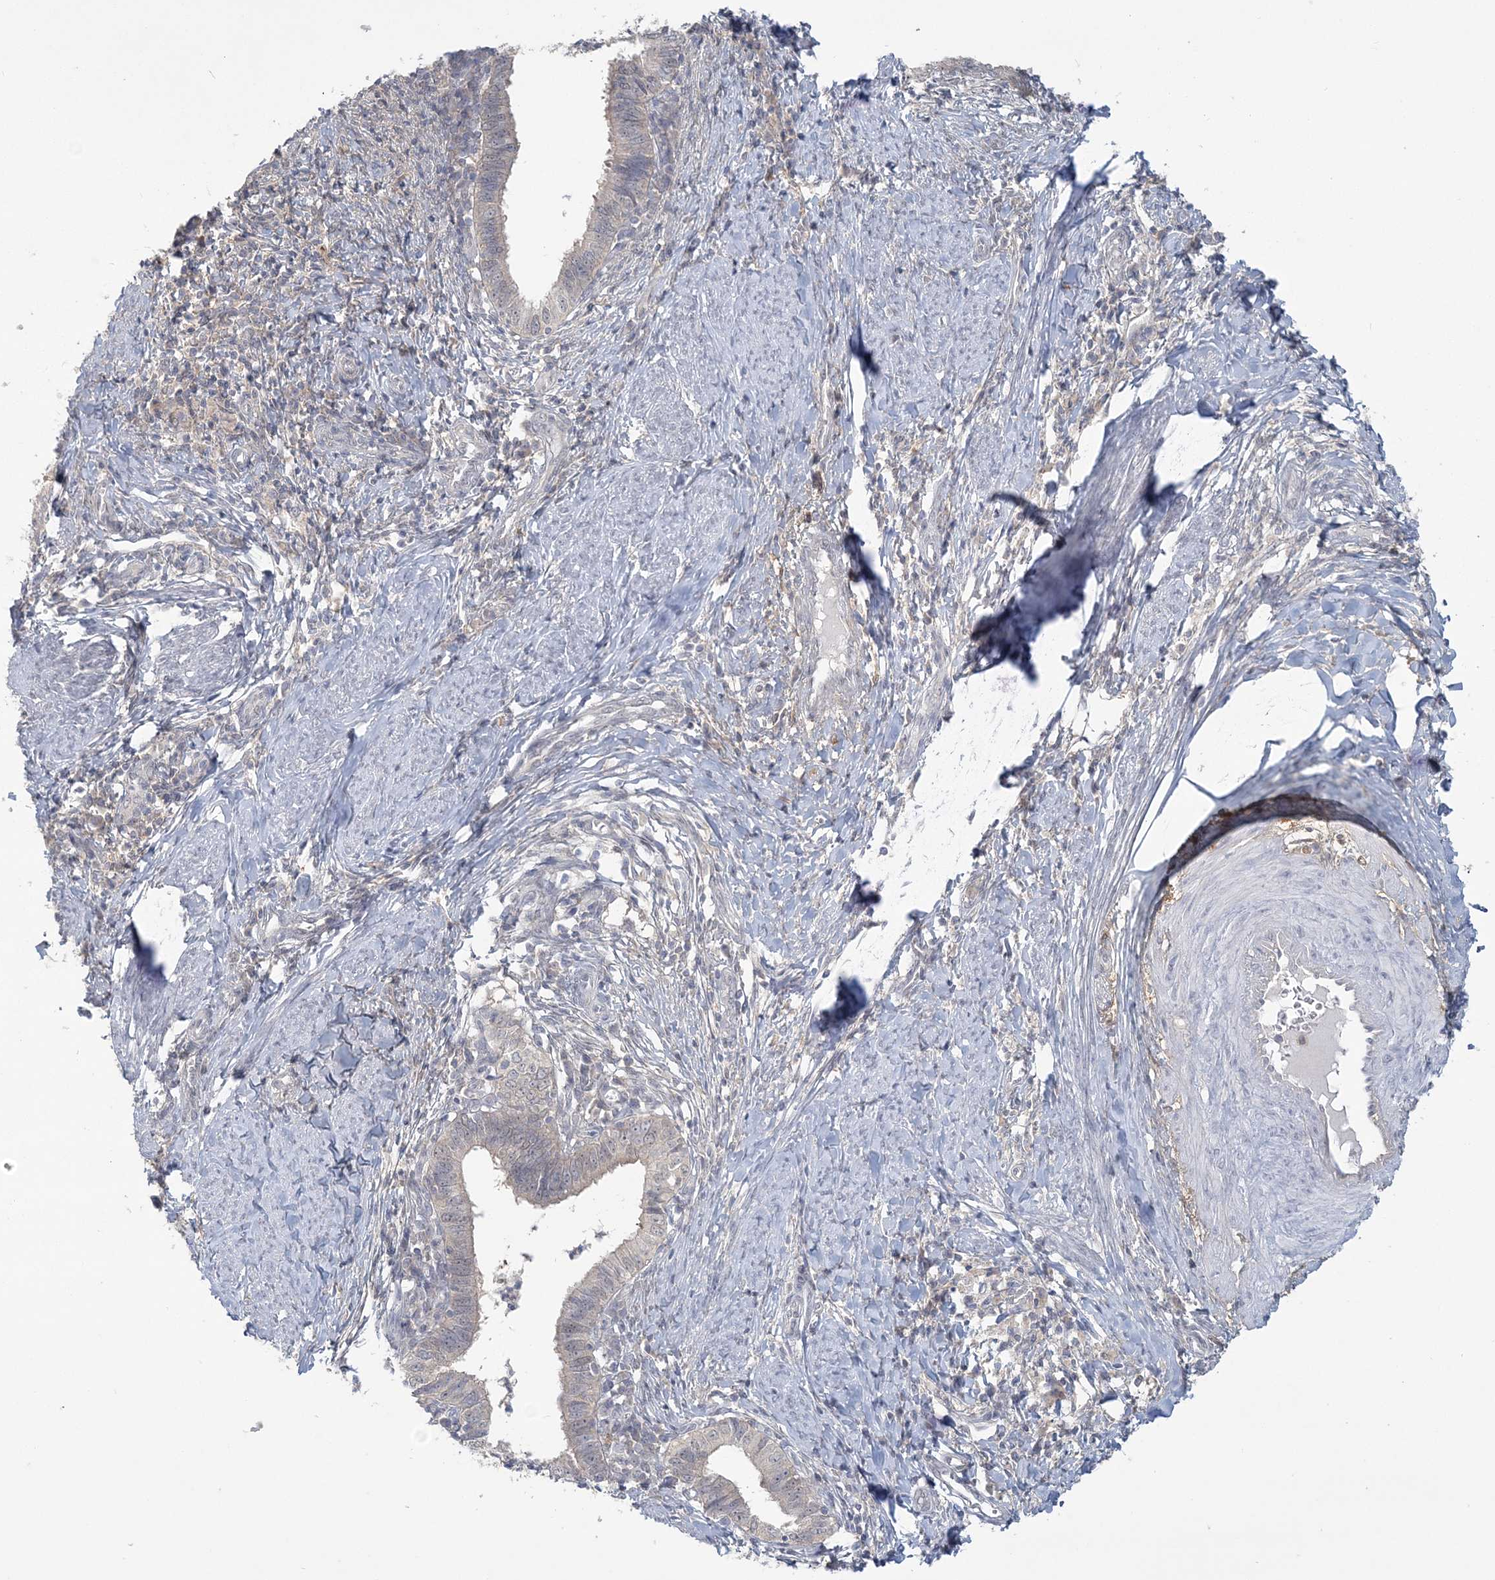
{"staining": {"intensity": "negative", "quantity": "none", "location": "none"}, "tissue": "cervical cancer", "cell_type": "Tumor cells", "image_type": "cancer", "snomed": [{"axis": "morphology", "description": "Adenocarcinoma, NOS"}, {"axis": "topography", "description": "Cervix"}], "caption": "A histopathology image of human cervical adenocarcinoma is negative for staining in tumor cells.", "gene": "ANKS1A", "patient": {"sex": "female", "age": 36}}